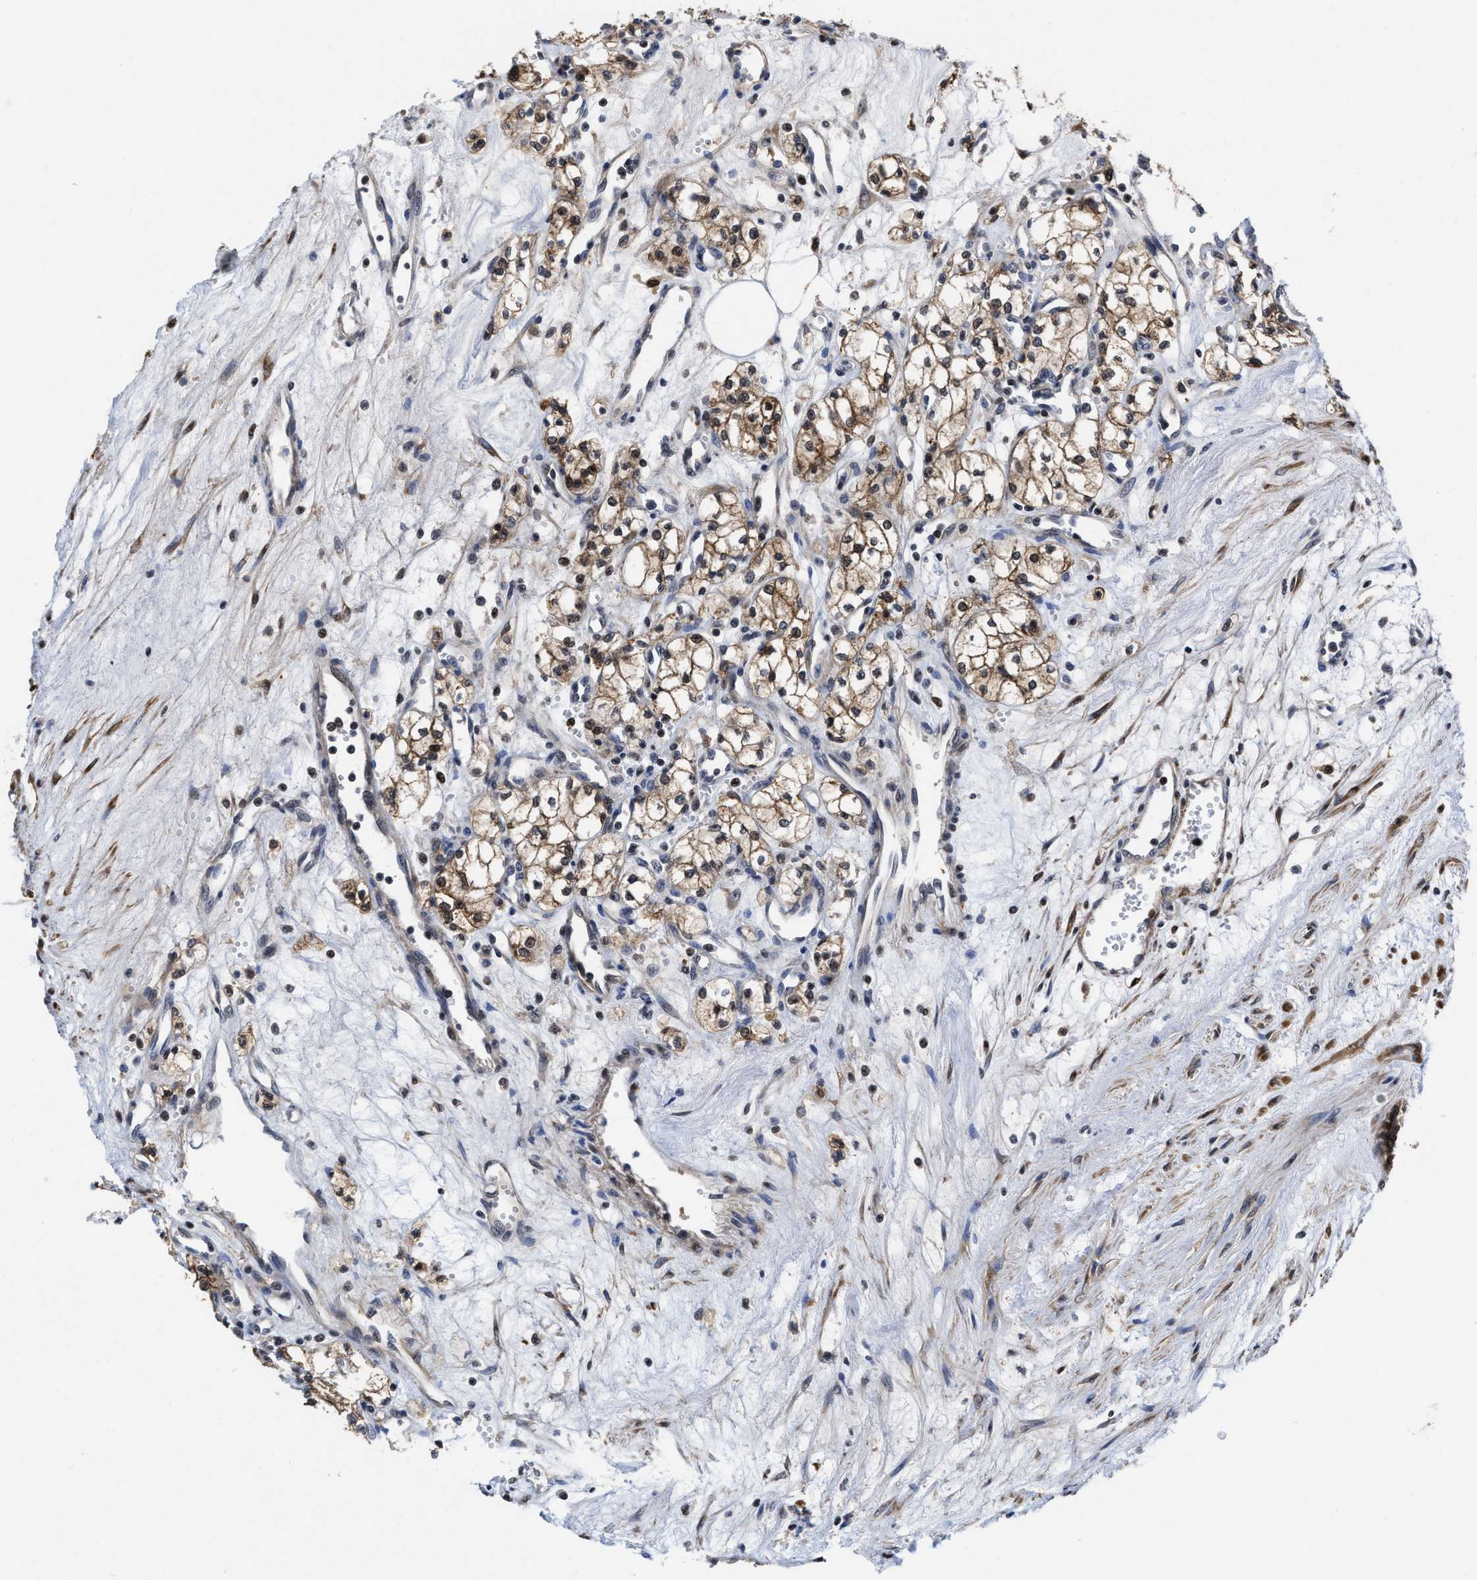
{"staining": {"intensity": "moderate", "quantity": ">75%", "location": "cytoplasmic/membranous"}, "tissue": "renal cancer", "cell_type": "Tumor cells", "image_type": "cancer", "snomed": [{"axis": "morphology", "description": "Adenocarcinoma, NOS"}, {"axis": "topography", "description": "Kidney"}], "caption": "Human adenocarcinoma (renal) stained with a protein marker exhibits moderate staining in tumor cells.", "gene": "KIF12", "patient": {"sex": "male", "age": 59}}